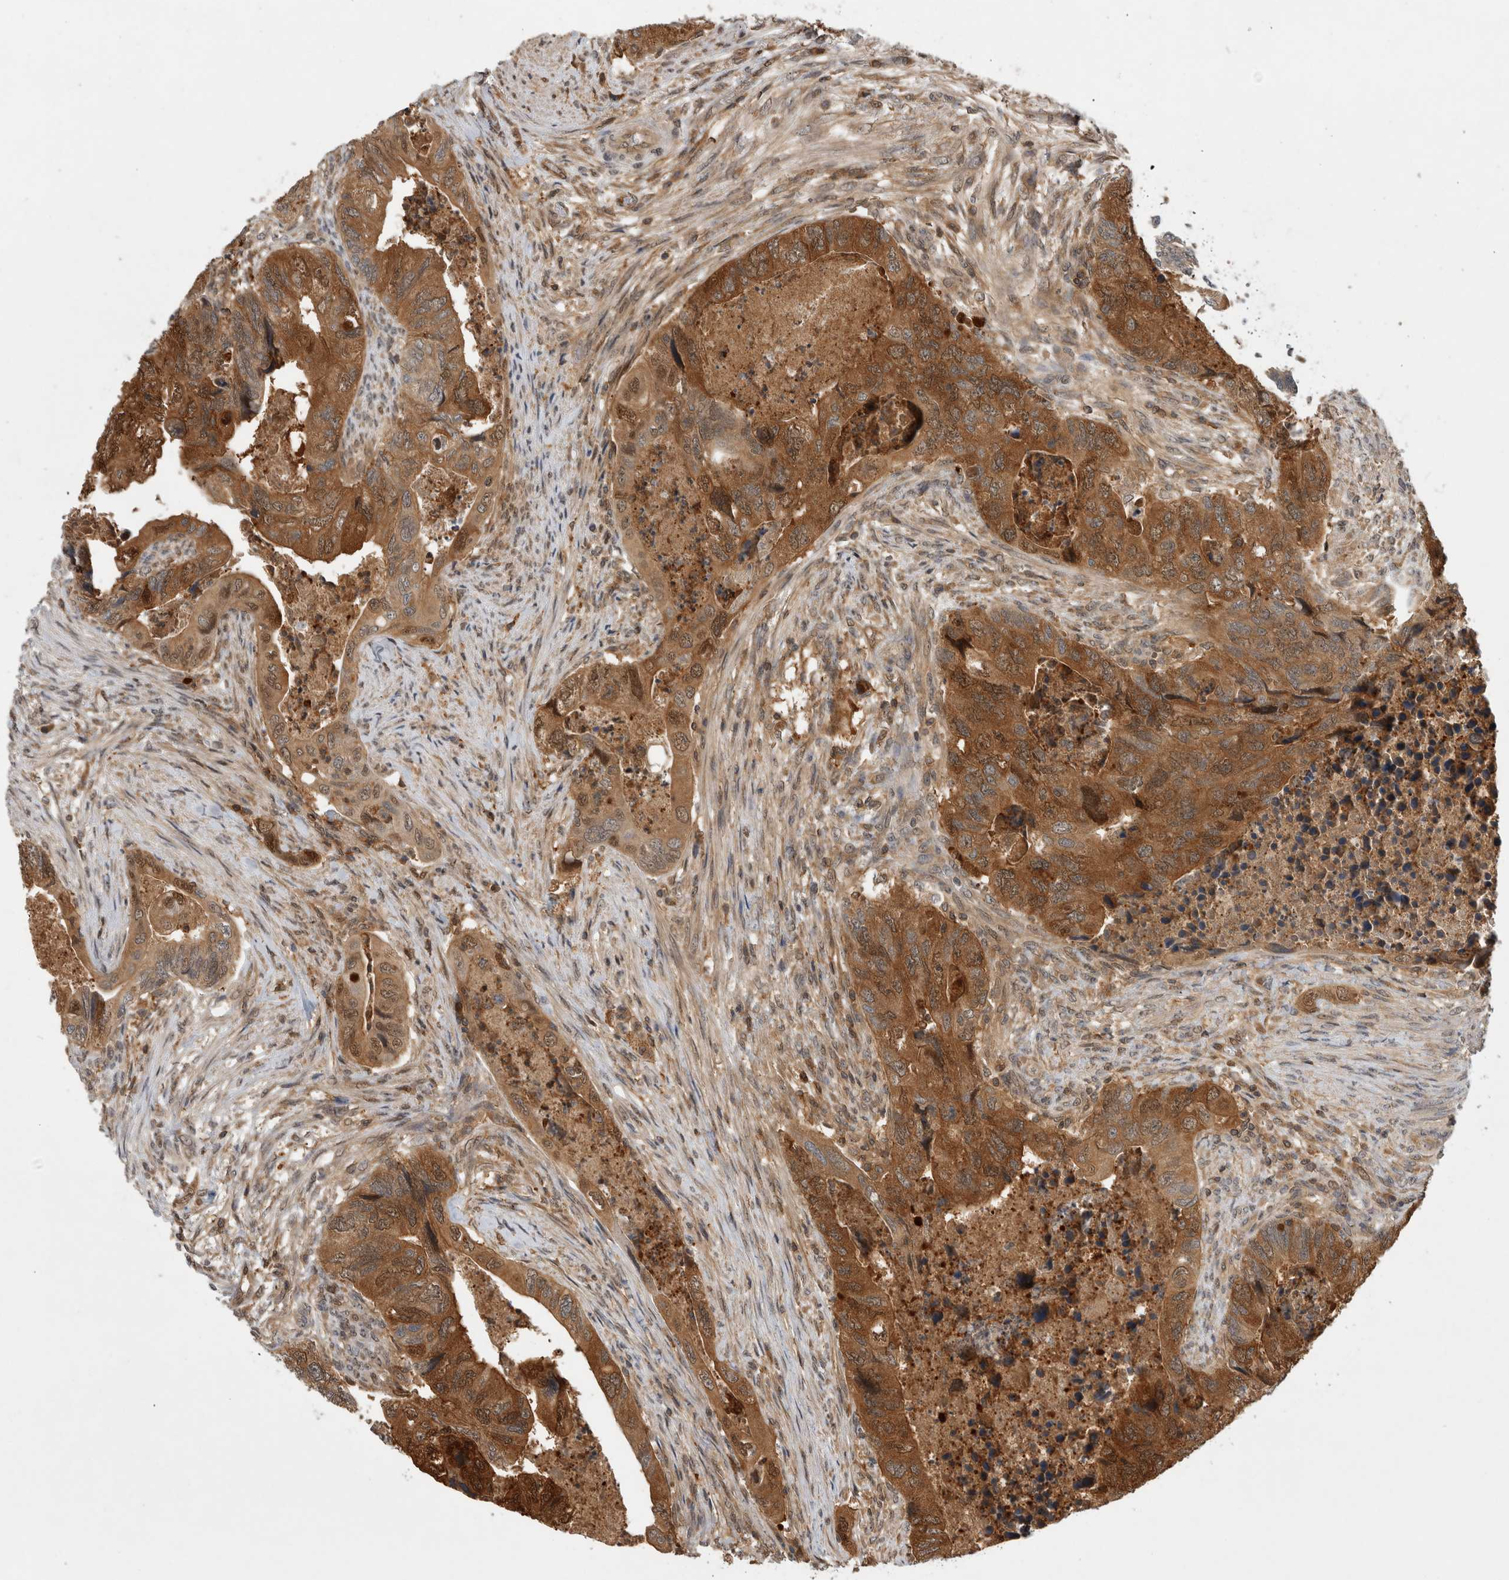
{"staining": {"intensity": "moderate", "quantity": ">75%", "location": "cytoplasmic/membranous"}, "tissue": "colorectal cancer", "cell_type": "Tumor cells", "image_type": "cancer", "snomed": [{"axis": "morphology", "description": "Adenocarcinoma, NOS"}, {"axis": "topography", "description": "Rectum"}], "caption": "Immunohistochemistry photomicrograph of human colorectal adenocarcinoma stained for a protein (brown), which exhibits medium levels of moderate cytoplasmic/membranous positivity in approximately >75% of tumor cells.", "gene": "ASTN2", "patient": {"sex": "male", "age": 63}}